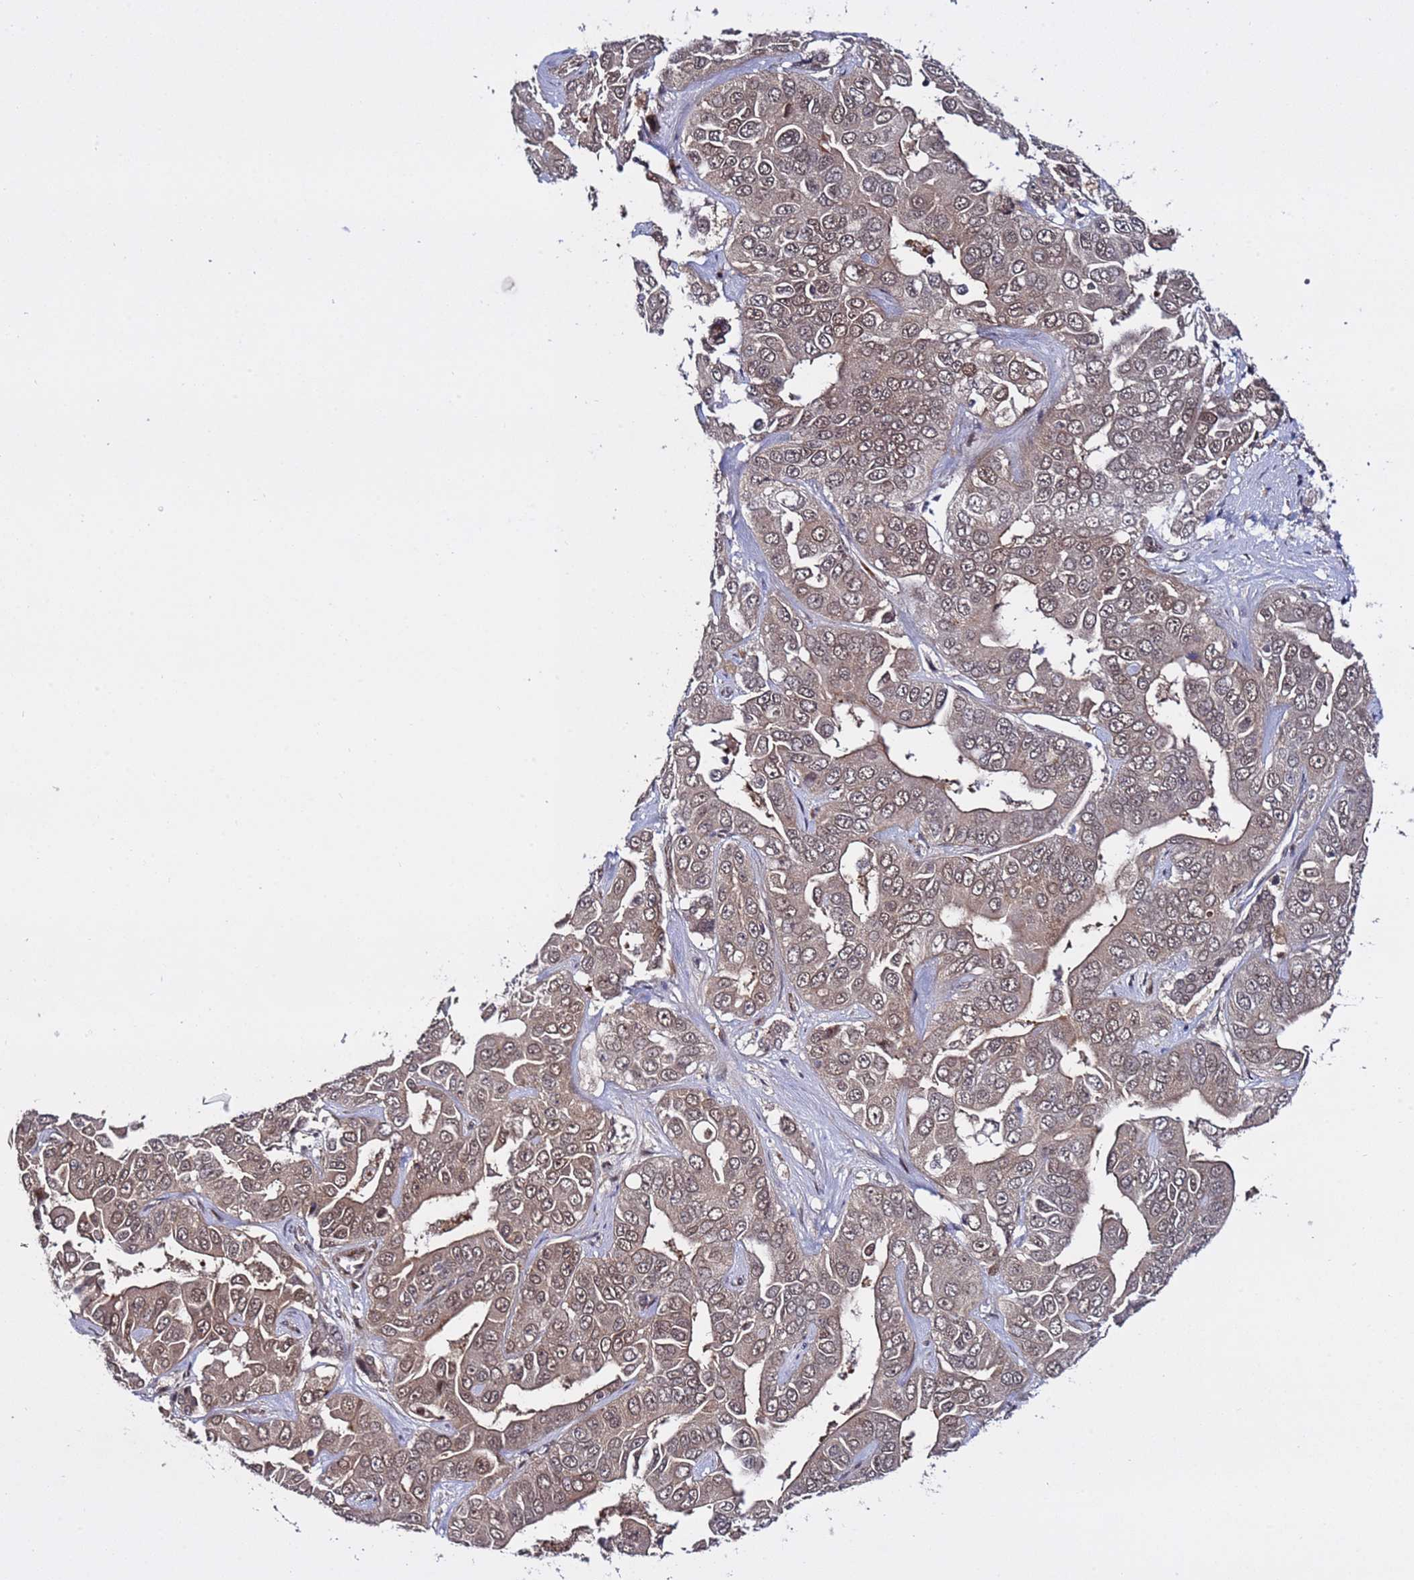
{"staining": {"intensity": "moderate", "quantity": ">75%", "location": "cytoplasmic/membranous,nuclear"}, "tissue": "liver cancer", "cell_type": "Tumor cells", "image_type": "cancer", "snomed": [{"axis": "morphology", "description": "Cholangiocarcinoma"}, {"axis": "topography", "description": "Liver"}], "caption": "Moderate cytoplasmic/membranous and nuclear expression is appreciated in approximately >75% of tumor cells in cholangiocarcinoma (liver).", "gene": "POLR2D", "patient": {"sex": "female", "age": 52}}